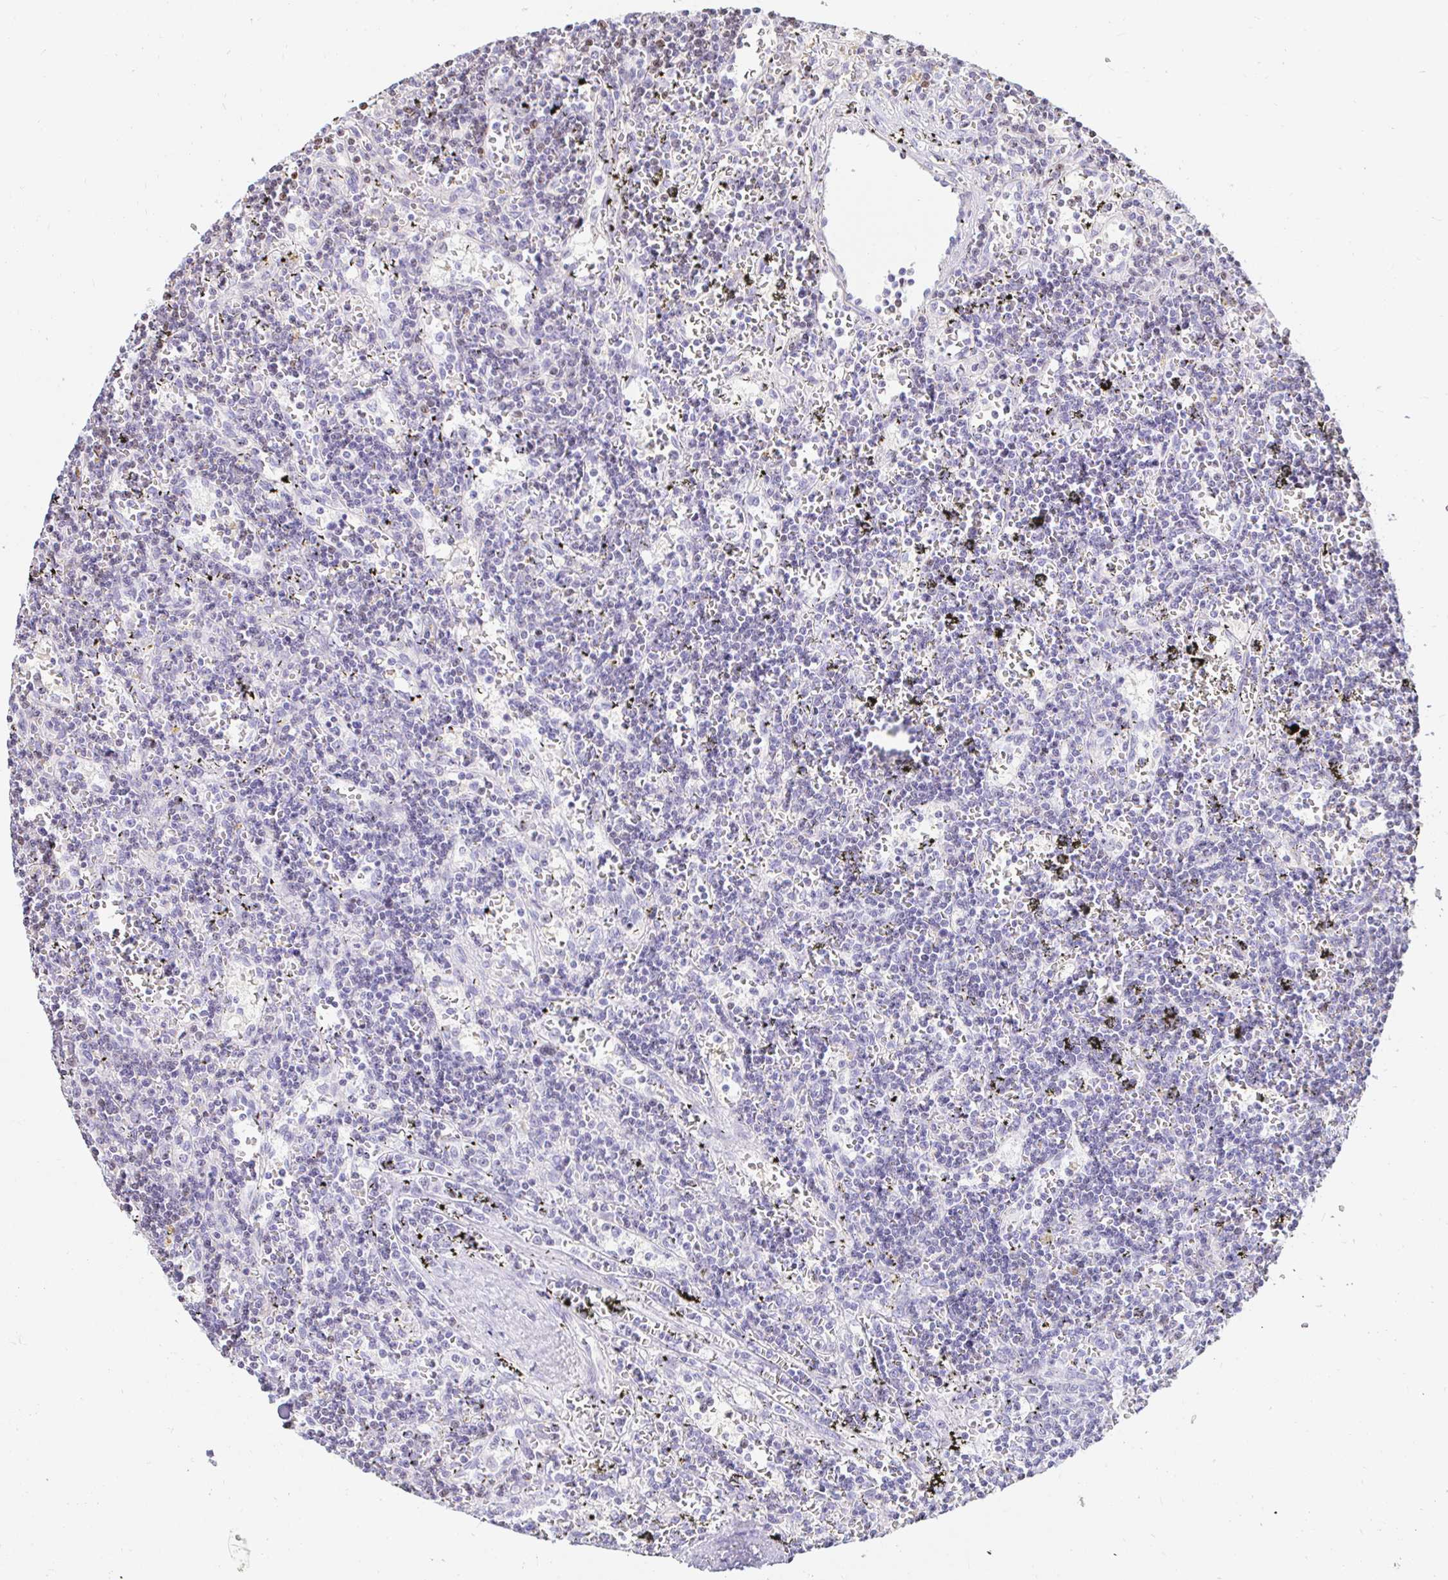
{"staining": {"intensity": "negative", "quantity": "none", "location": "none"}, "tissue": "lymphoma", "cell_type": "Tumor cells", "image_type": "cancer", "snomed": [{"axis": "morphology", "description": "Malignant lymphoma, non-Hodgkin's type, Low grade"}, {"axis": "topography", "description": "Spleen"}], "caption": "IHC of human malignant lymphoma, non-Hodgkin's type (low-grade) demonstrates no positivity in tumor cells.", "gene": "CAPSL", "patient": {"sex": "male", "age": 60}}